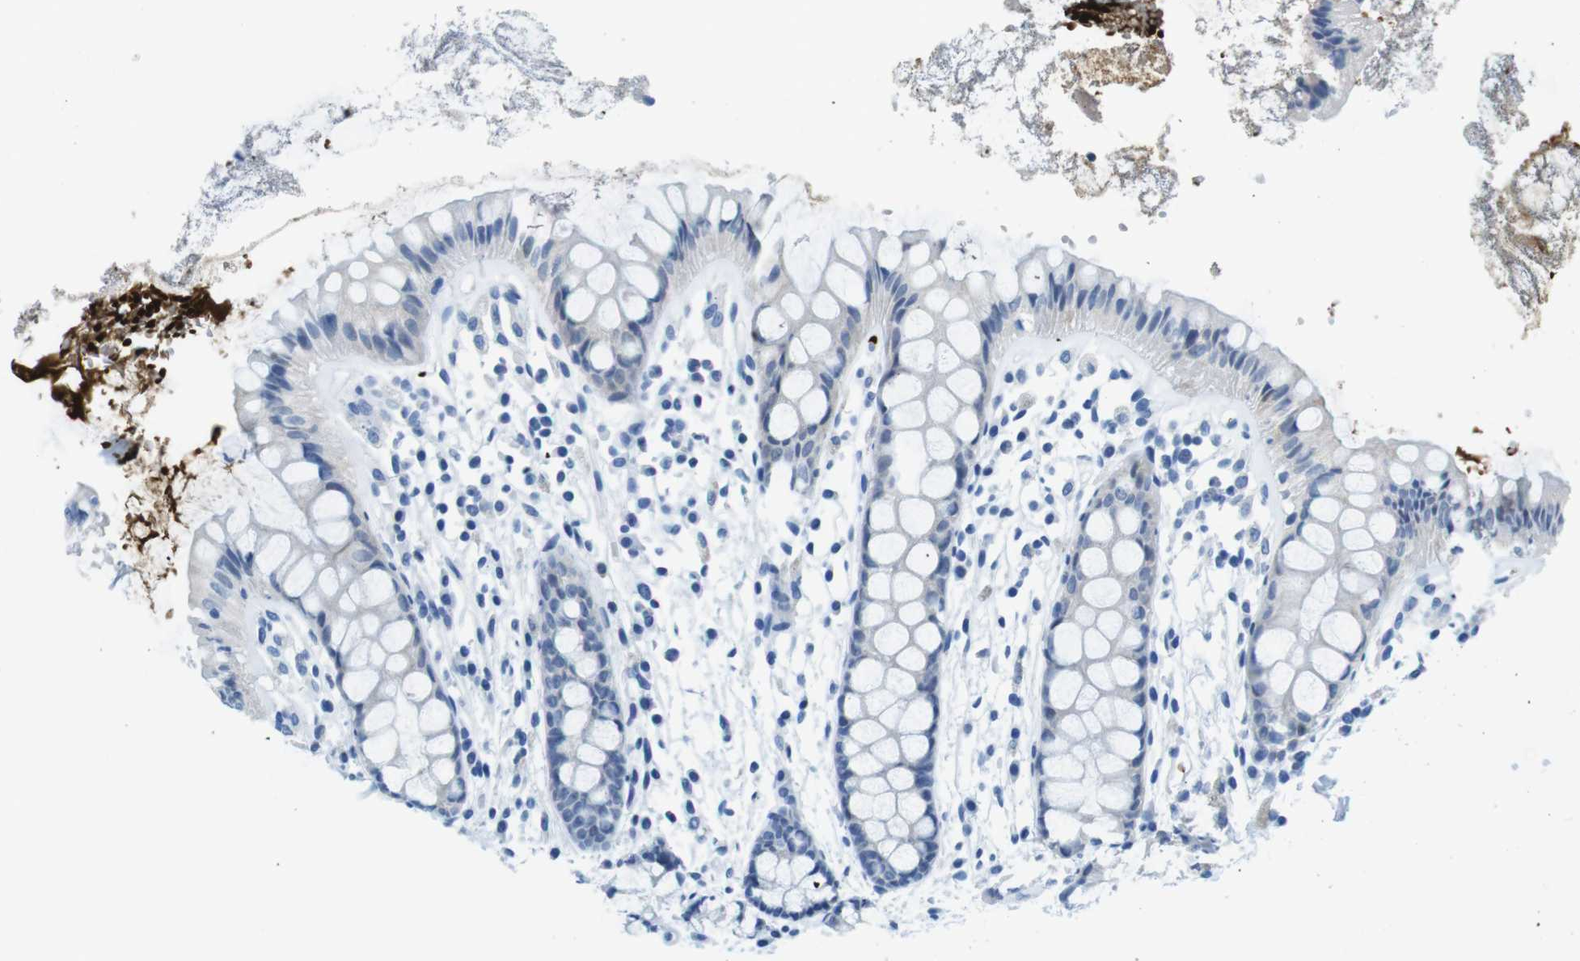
{"staining": {"intensity": "negative", "quantity": "none", "location": "none"}, "tissue": "rectum", "cell_type": "Glandular cells", "image_type": "normal", "snomed": [{"axis": "morphology", "description": "Normal tissue, NOS"}, {"axis": "topography", "description": "Rectum"}], "caption": "This is a micrograph of immunohistochemistry staining of benign rectum, which shows no expression in glandular cells.", "gene": "TFAP2C", "patient": {"sex": "female", "age": 66}}